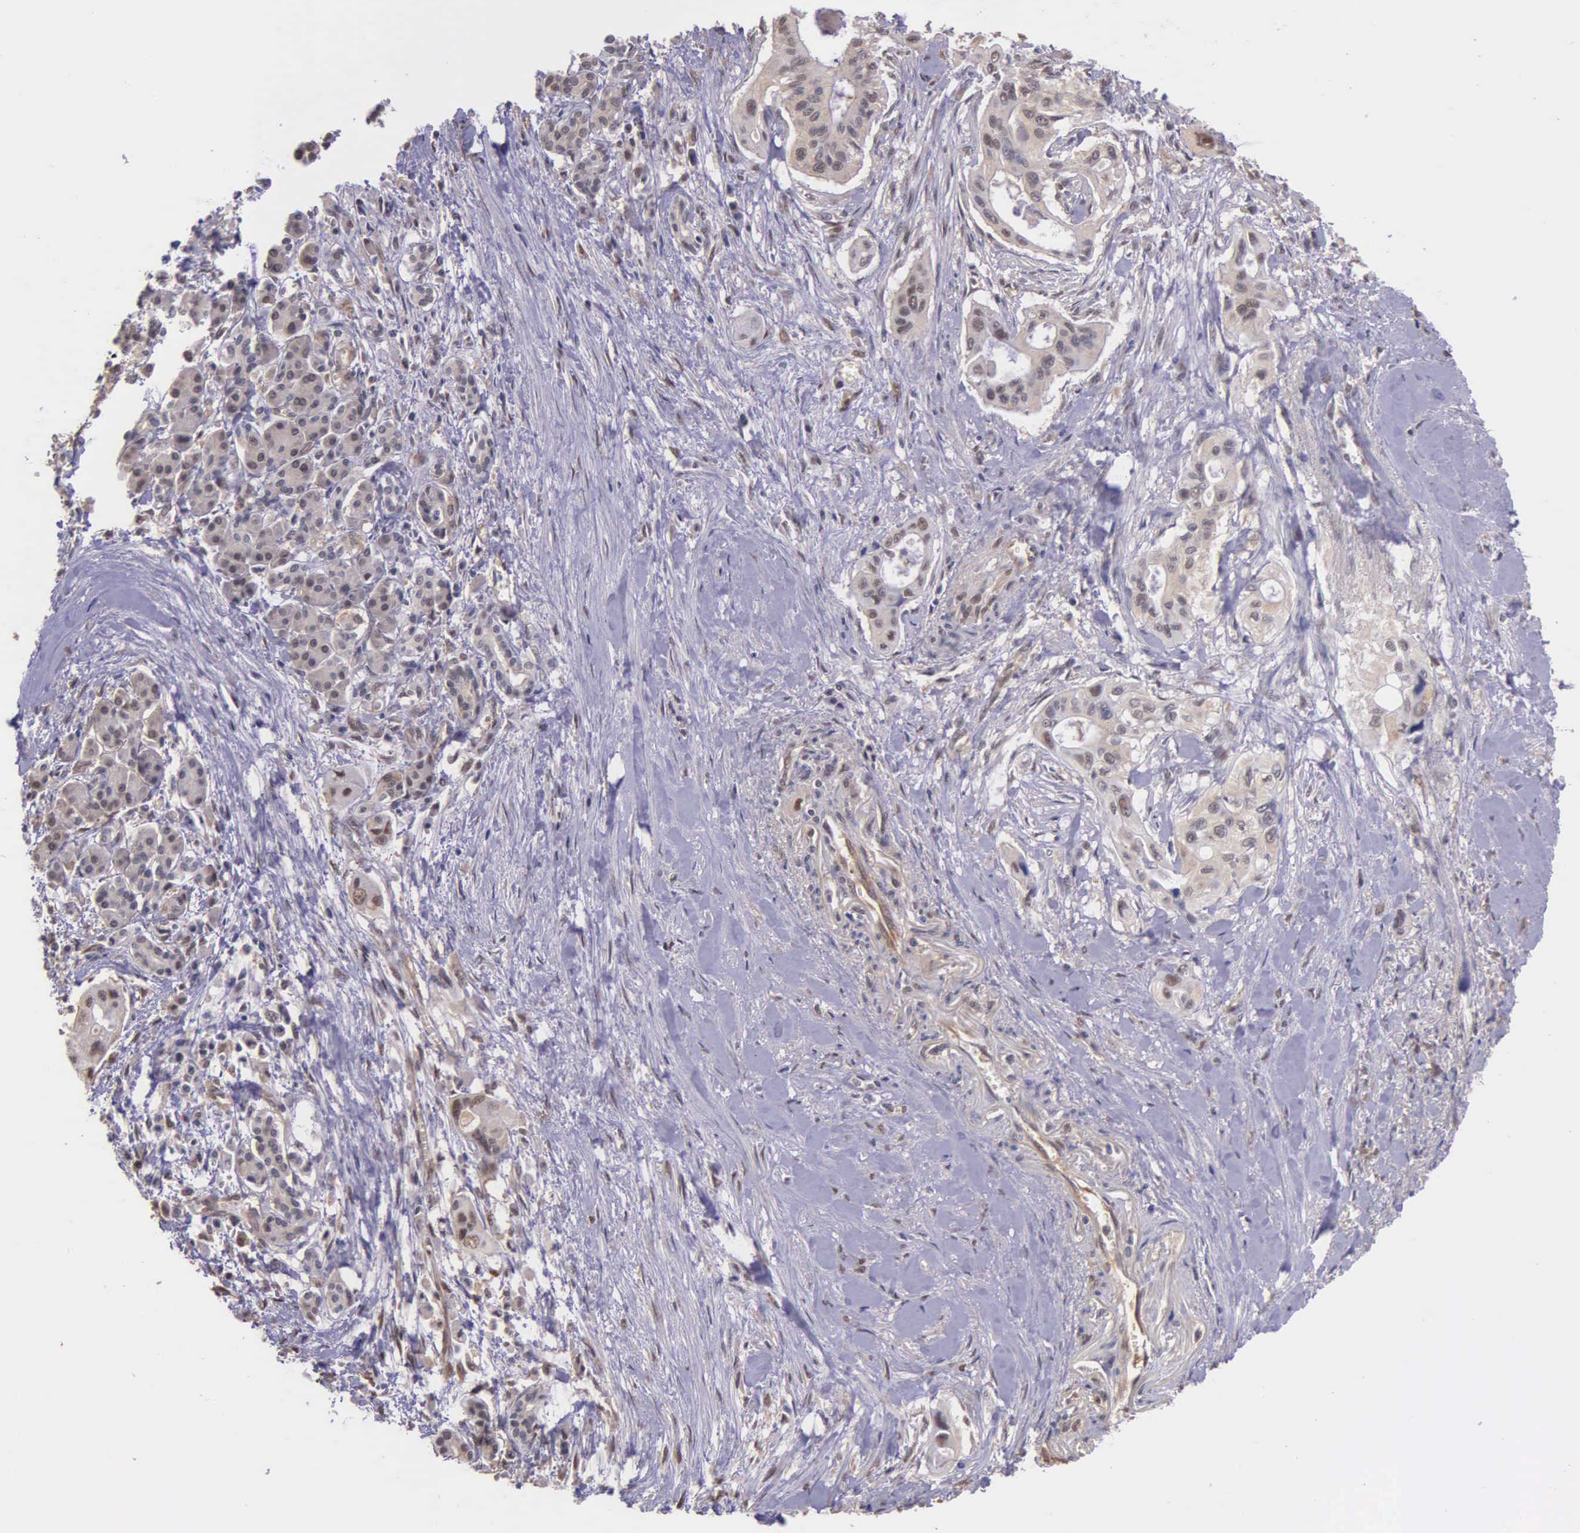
{"staining": {"intensity": "weak", "quantity": "25%-75%", "location": "cytoplasmic/membranous,nuclear"}, "tissue": "pancreatic cancer", "cell_type": "Tumor cells", "image_type": "cancer", "snomed": [{"axis": "morphology", "description": "Adenocarcinoma, NOS"}, {"axis": "topography", "description": "Pancreas"}], "caption": "Pancreatic adenocarcinoma stained with a protein marker demonstrates weak staining in tumor cells.", "gene": "PSMC1", "patient": {"sex": "male", "age": 77}}